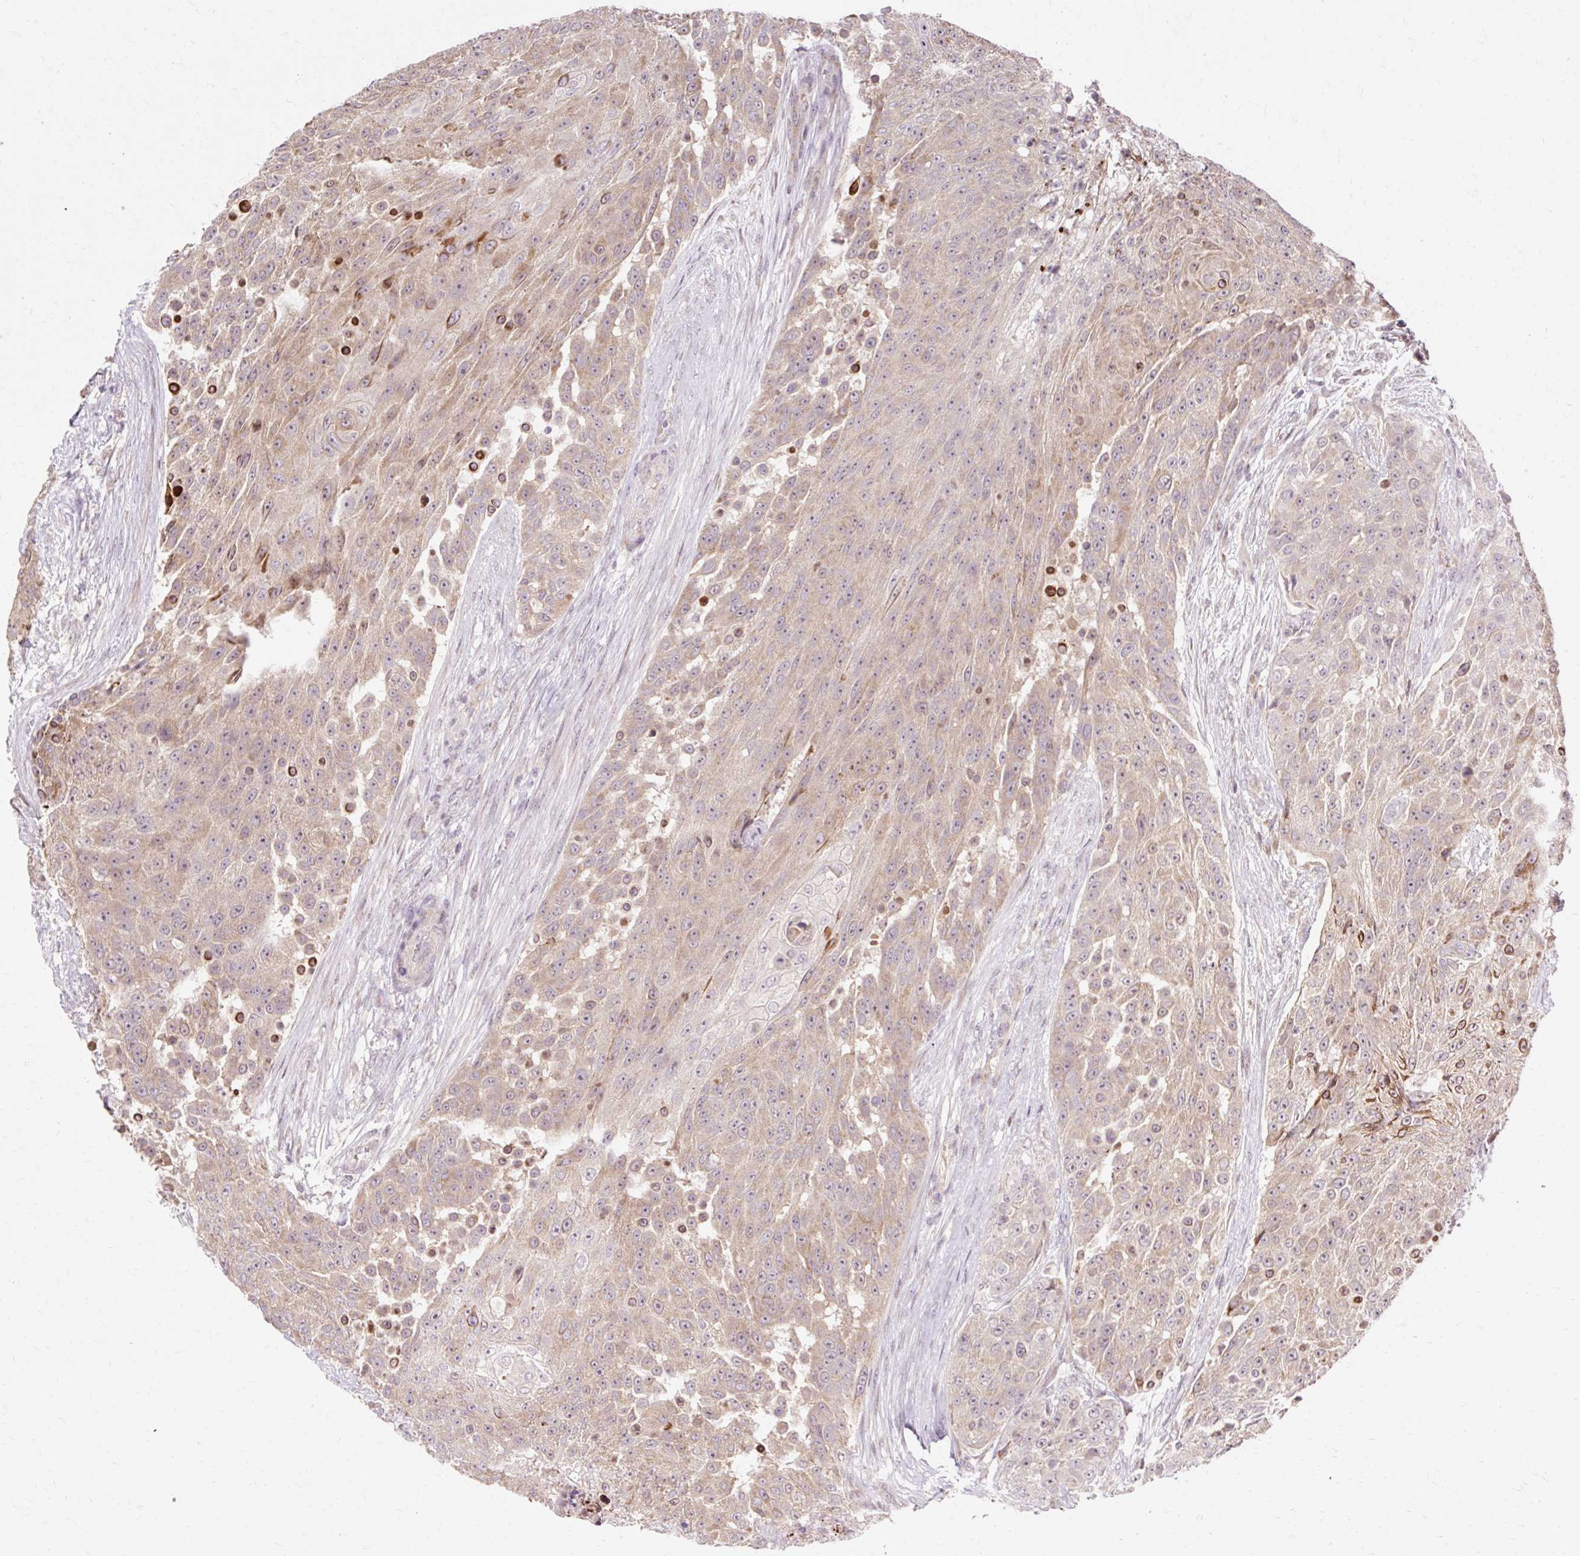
{"staining": {"intensity": "weak", "quantity": ">75%", "location": "cytoplasmic/membranous"}, "tissue": "urothelial cancer", "cell_type": "Tumor cells", "image_type": "cancer", "snomed": [{"axis": "morphology", "description": "Urothelial carcinoma, High grade"}, {"axis": "topography", "description": "Urinary bladder"}], "caption": "A histopathology image of urothelial cancer stained for a protein demonstrates weak cytoplasmic/membranous brown staining in tumor cells.", "gene": "GEMIN2", "patient": {"sex": "female", "age": 63}}